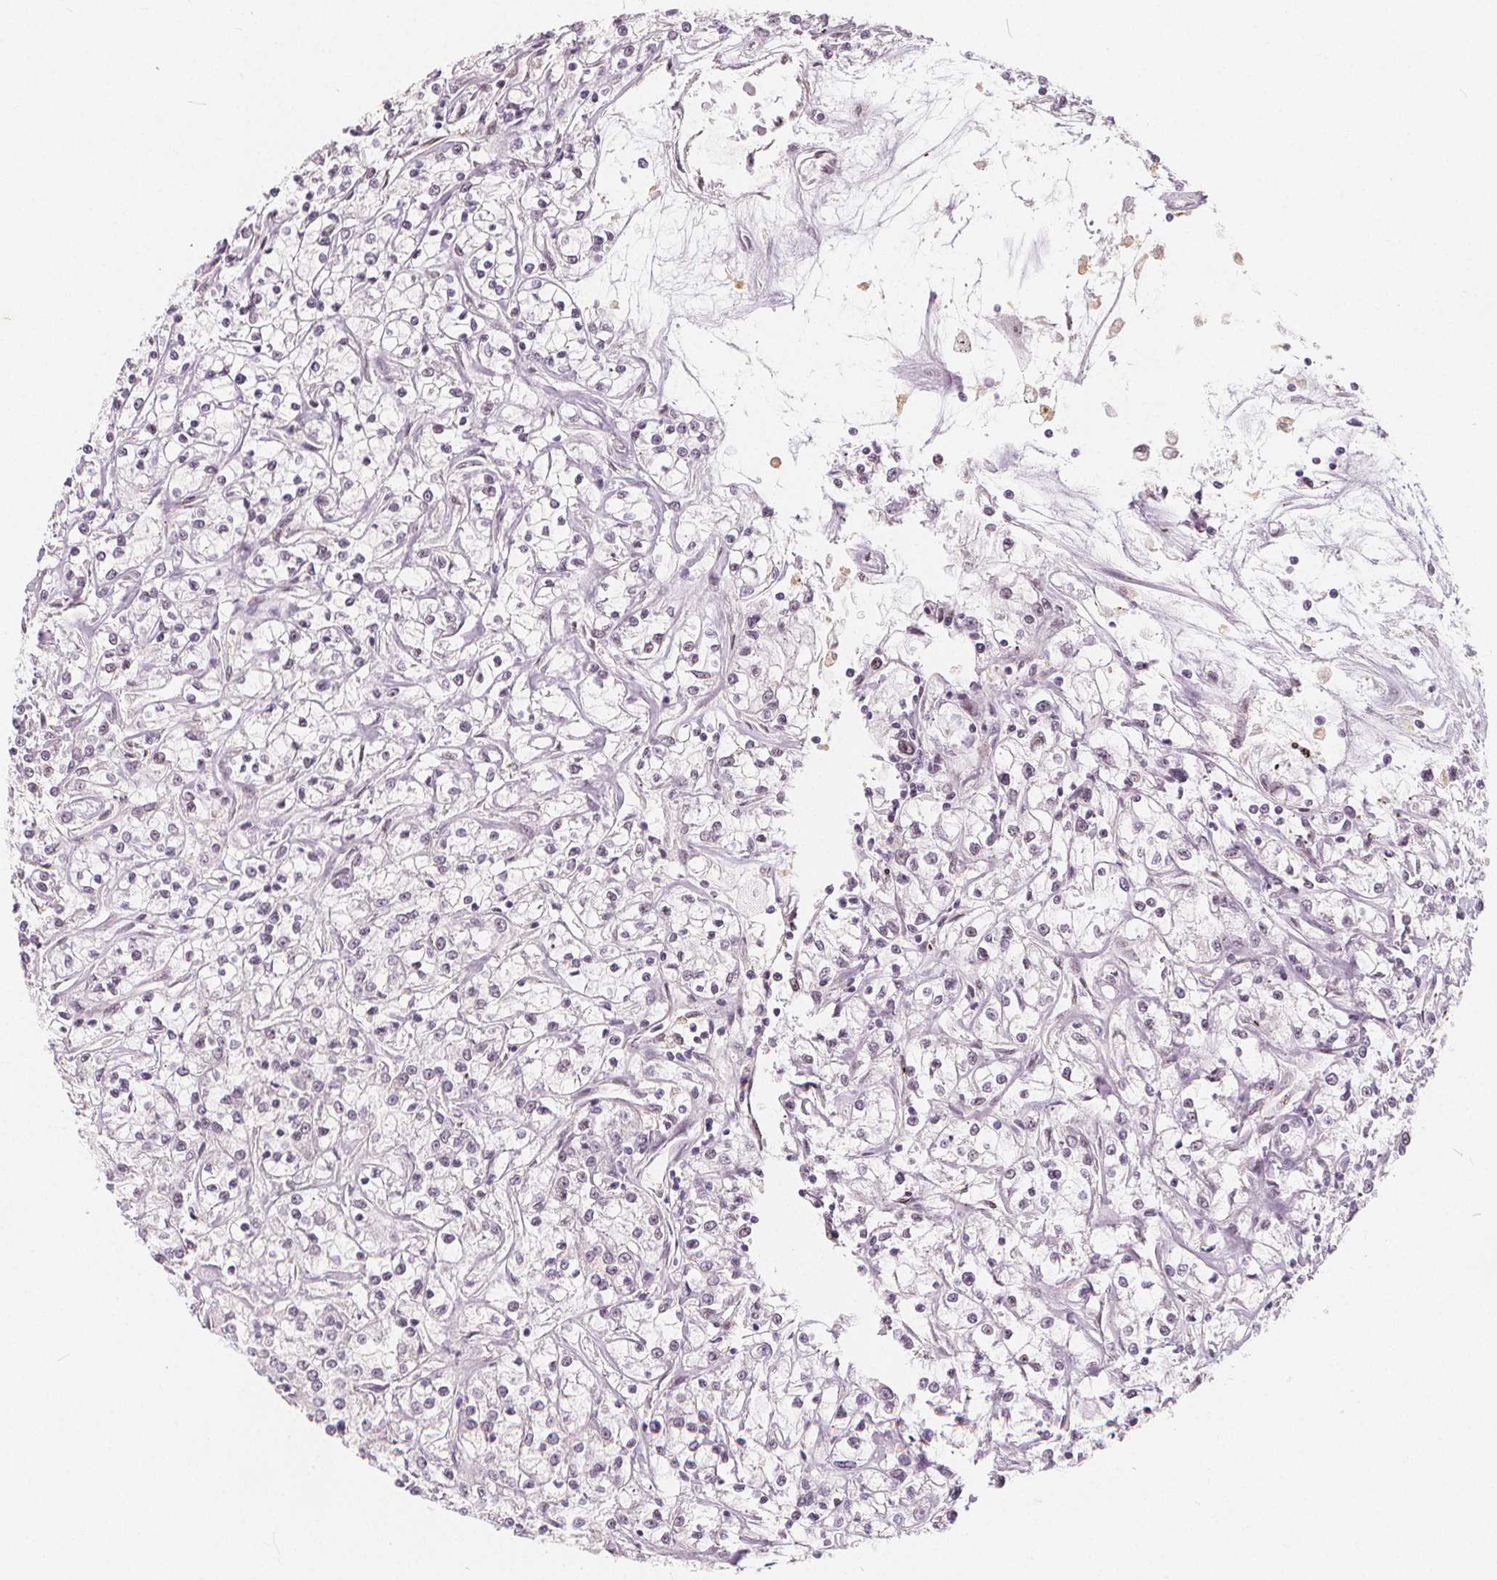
{"staining": {"intensity": "negative", "quantity": "none", "location": "none"}, "tissue": "renal cancer", "cell_type": "Tumor cells", "image_type": "cancer", "snomed": [{"axis": "morphology", "description": "Adenocarcinoma, NOS"}, {"axis": "topography", "description": "Kidney"}], "caption": "Photomicrograph shows no protein staining in tumor cells of renal cancer tissue.", "gene": "DRC3", "patient": {"sex": "female", "age": 59}}